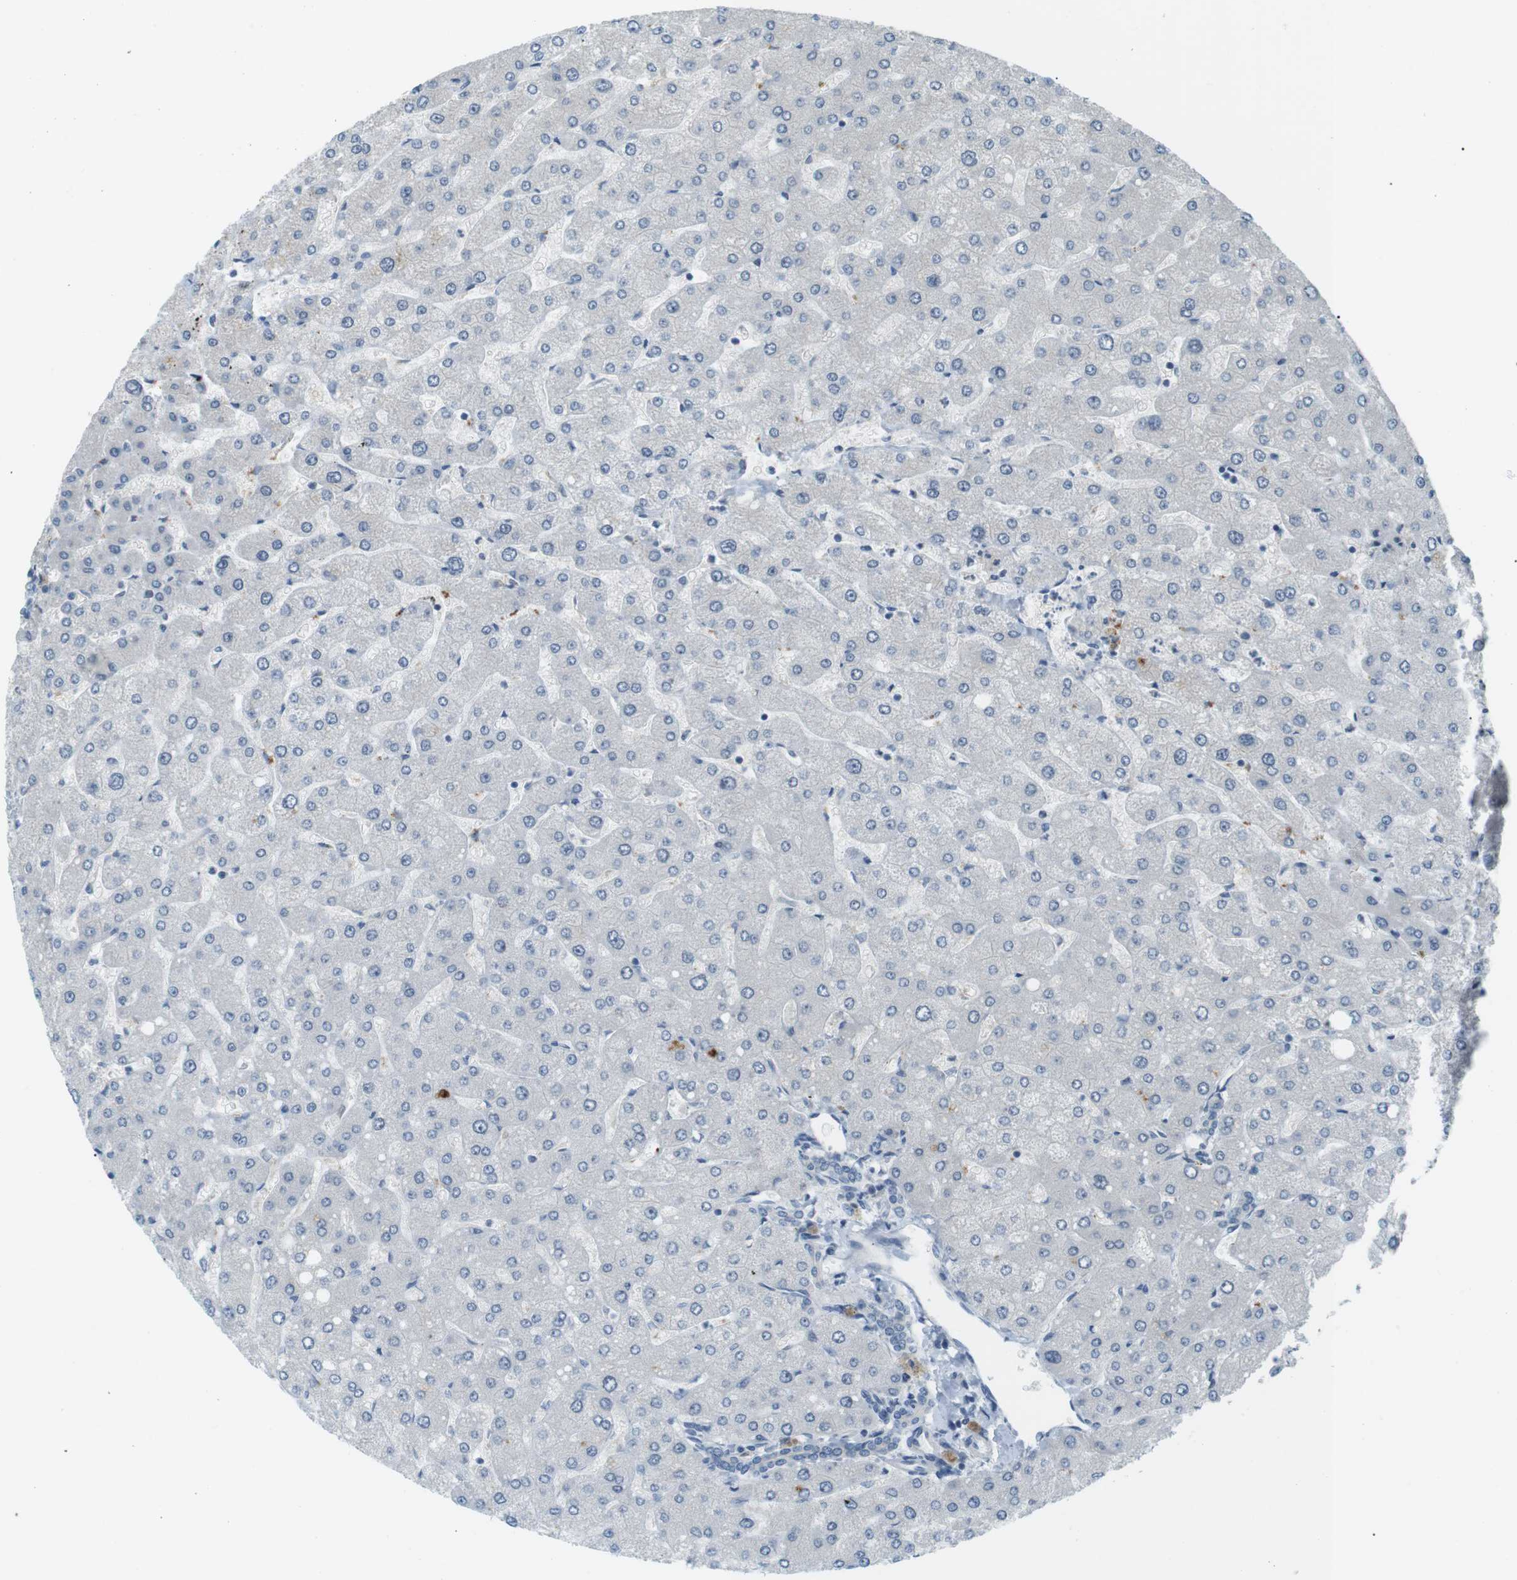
{"staining": {"intensity": "negative", "quantity": "none", "location": "none"}, "tissue": "liver", "cell_type": "Cholangiocytes", "image_type": "normal", "snomed": [{"axis": "morphology", "description": "Normal tissue, NOS"}, {"axis": "topography", "description": "Liver"}], "caption": "A high-resolution image shows IHC staining of normal liver, which shows no significant positivity in cholangiocytes.", "gene": "RTN3", "patient": {"sex": "male", "age": 55}}